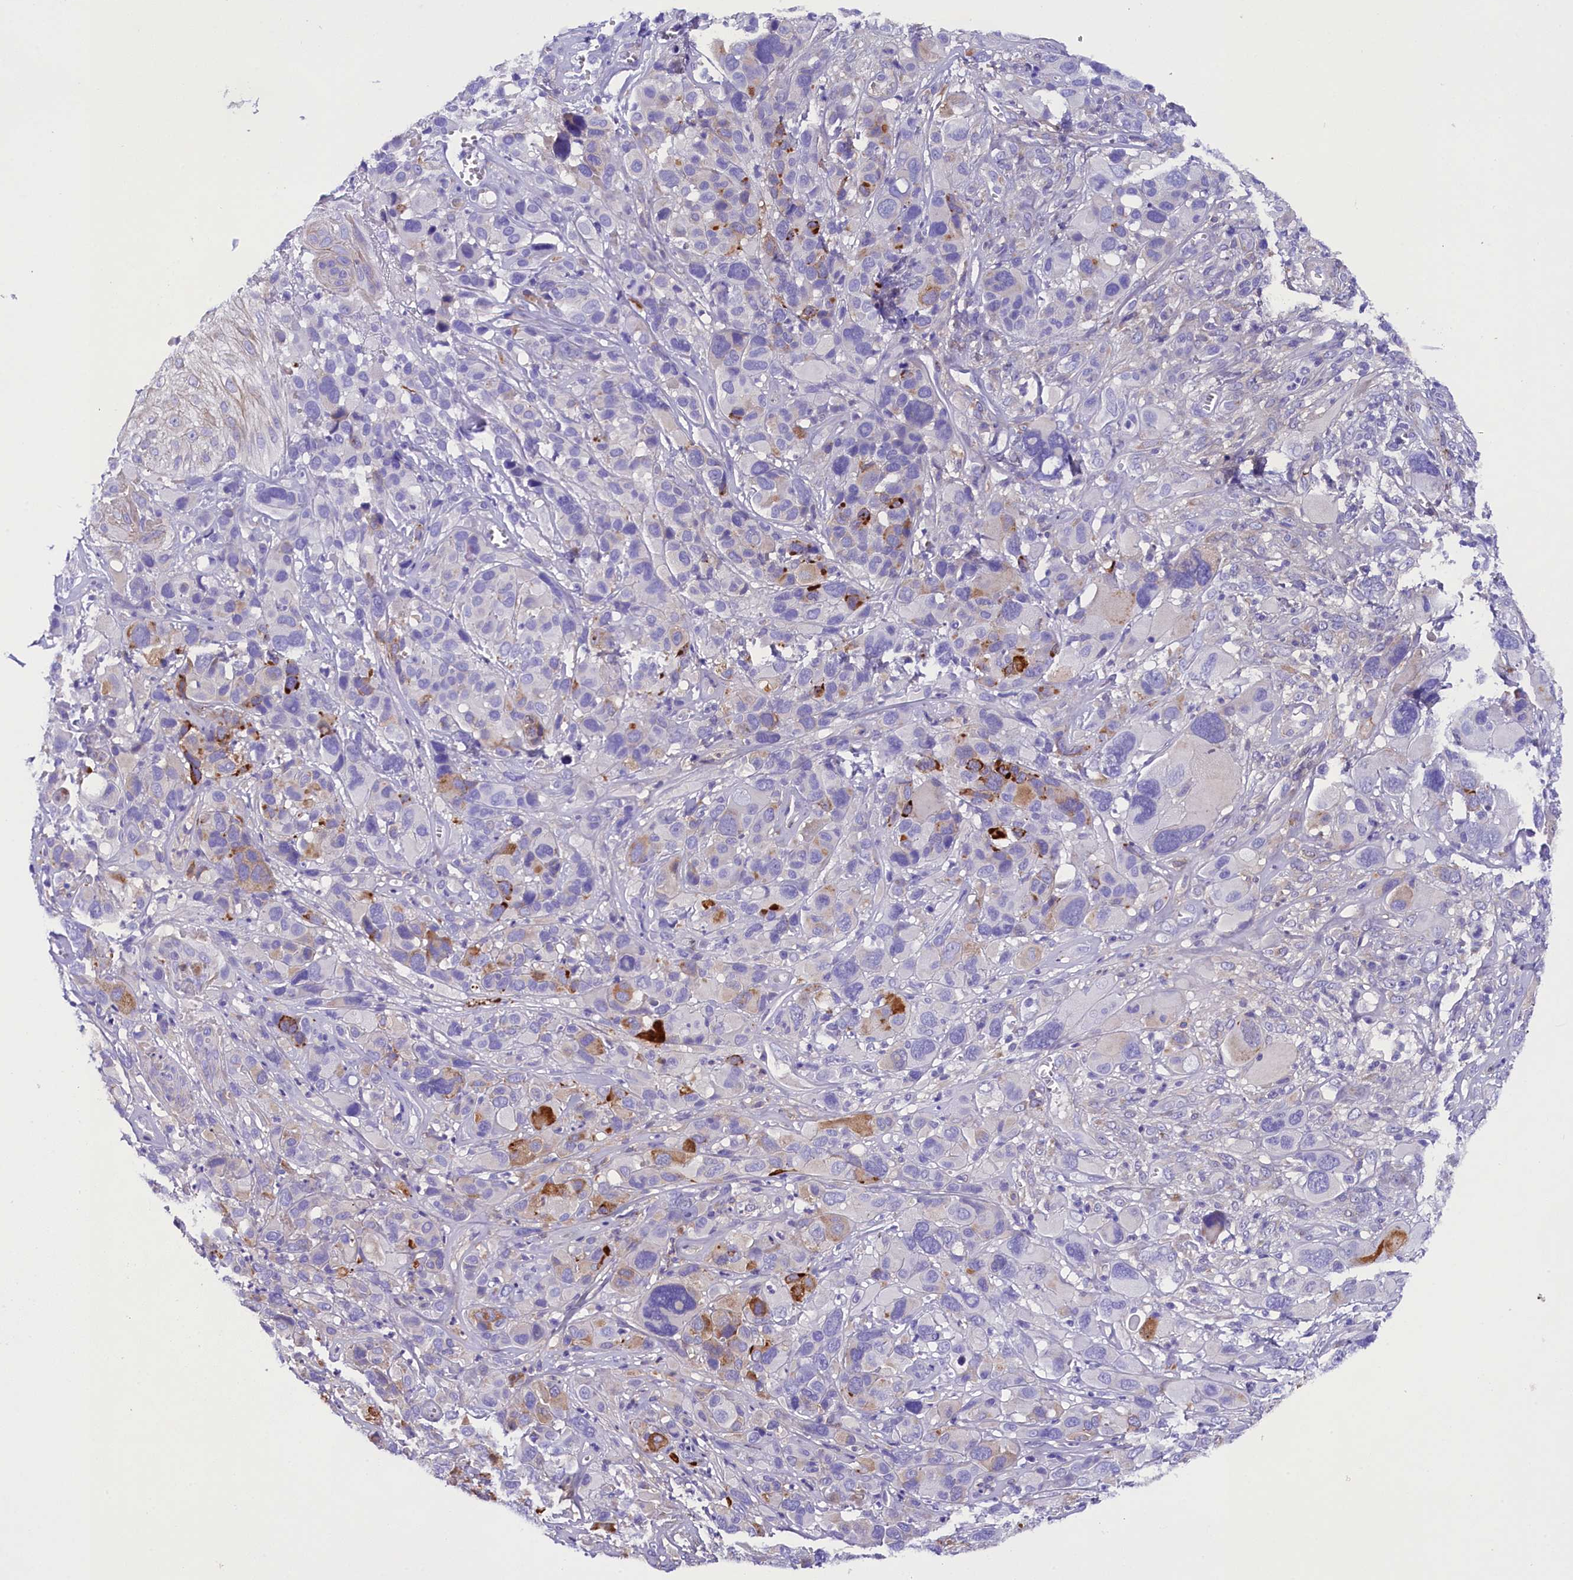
{"staining": {"intensity": "negative", "quantity": "none", "location": "none"}, "tissue": "melanoma", "cell_type": "Tumor cells", "image_type": "cancer", "snomed": [{"axis": "morphology", "description": "Malignant melanoma, NOS"}, {"axis": "topography", "description": "Skin of trunk"}], "caption": "Tumor cells are negative for brown protein staining in melanoma.", "gene": "SOD3", "patient": {"sex": "male", "age": 71}}